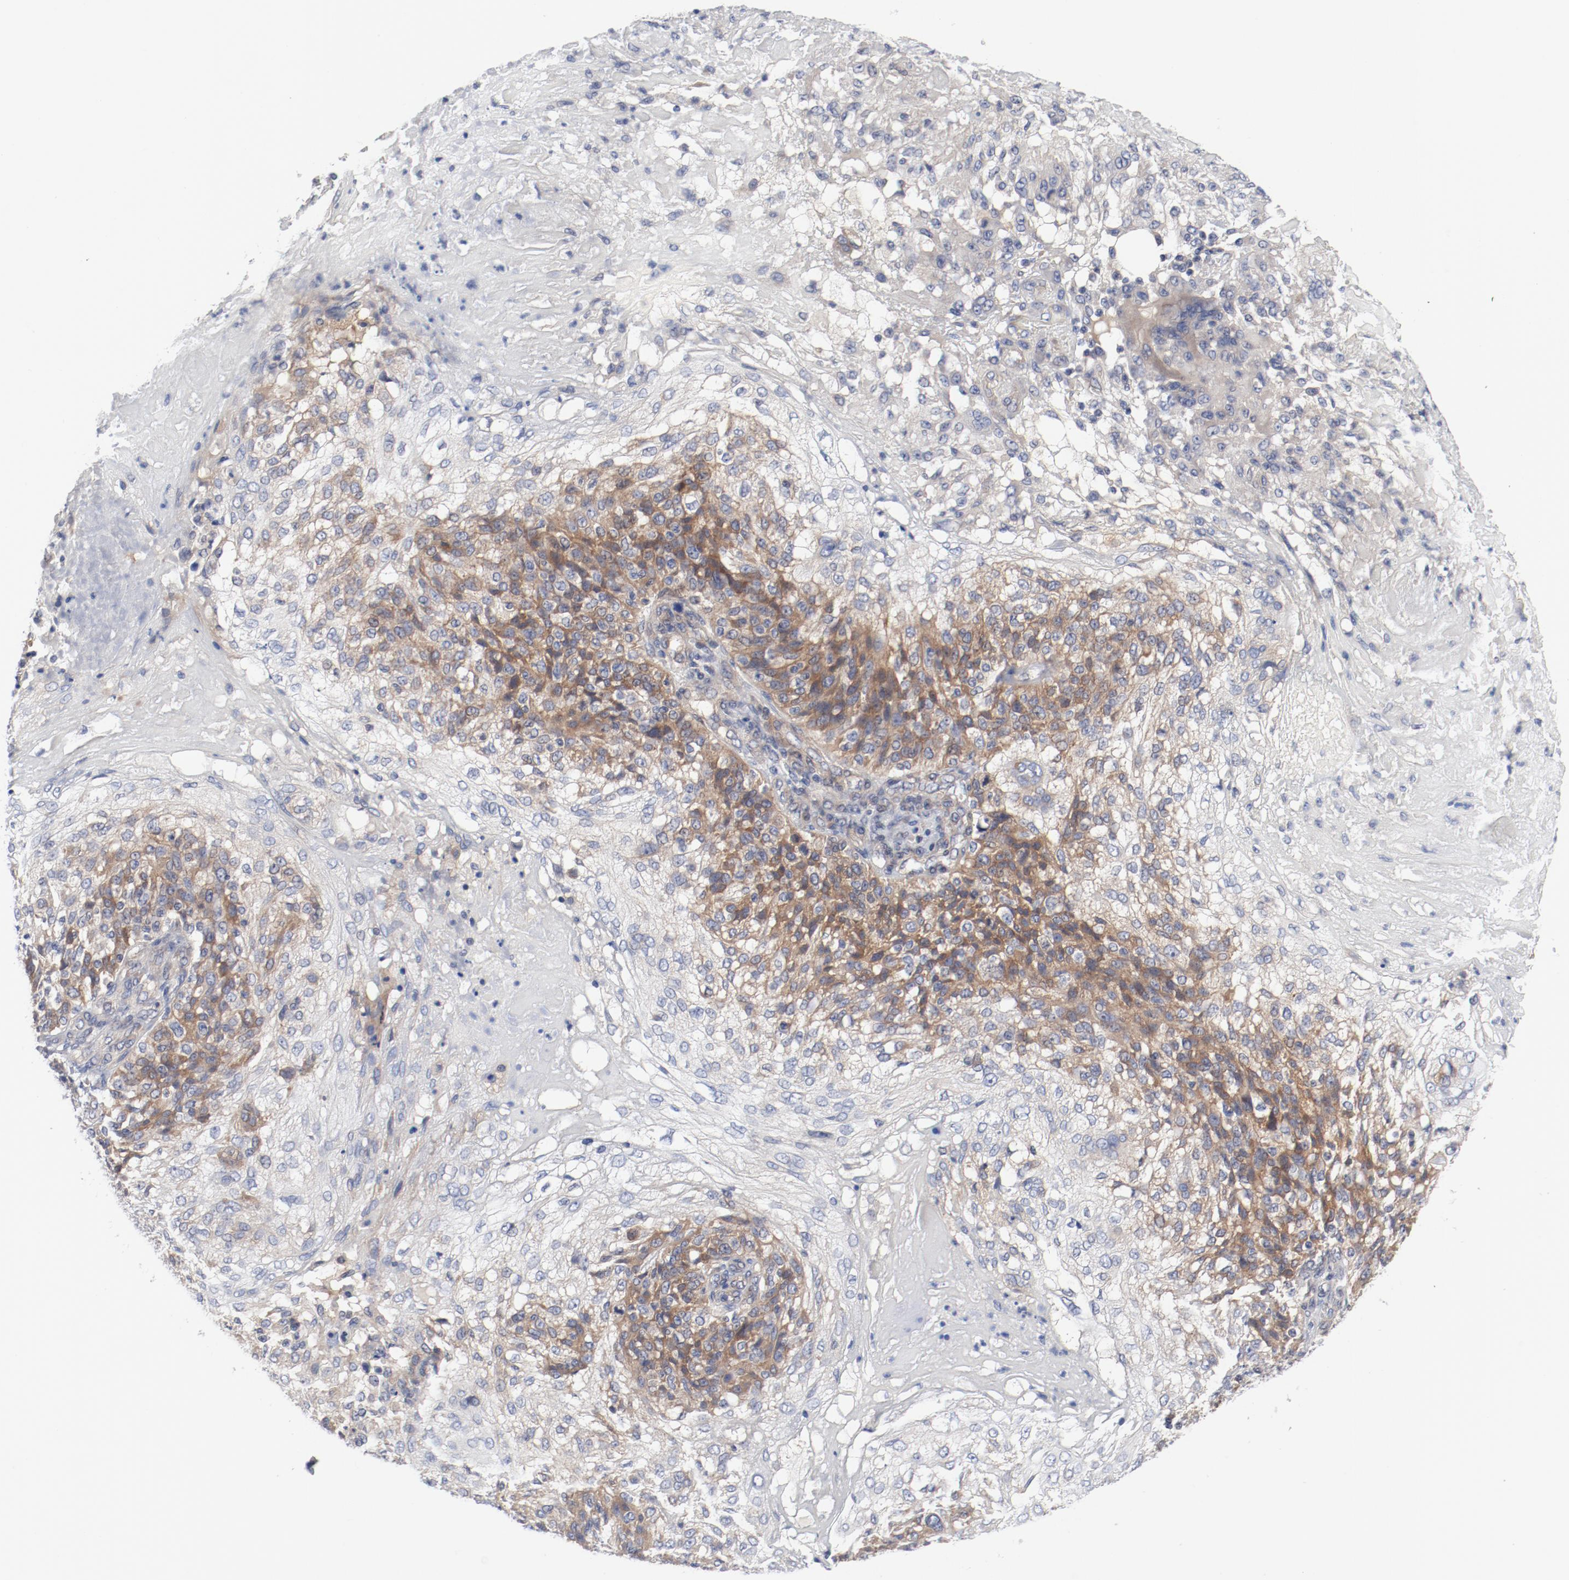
{"staining": {"intensity": "moderate", "quantity": "25%-75%", "location": "cytoplasmic/membranous"}, "tissue": "skin cancer", "cell_type": "Tumor cells", "image_type": "cancer", "snomed": [{"axis": "morphology", "description": "Normal tissue, NOS"}, {"axis": "morphology", "description": "Squamous cell carcinoma, NOS"}, {"axis": "topography", "description": "Skin"}], "caption": "Moderate cytoplasmic/membranous protein positivity is appreciated in about 25%-75% of tumor cells in squamous cell carcinoma (skin).", "gene": "BAD", "patient": {"sex": "female", "age": 83}}